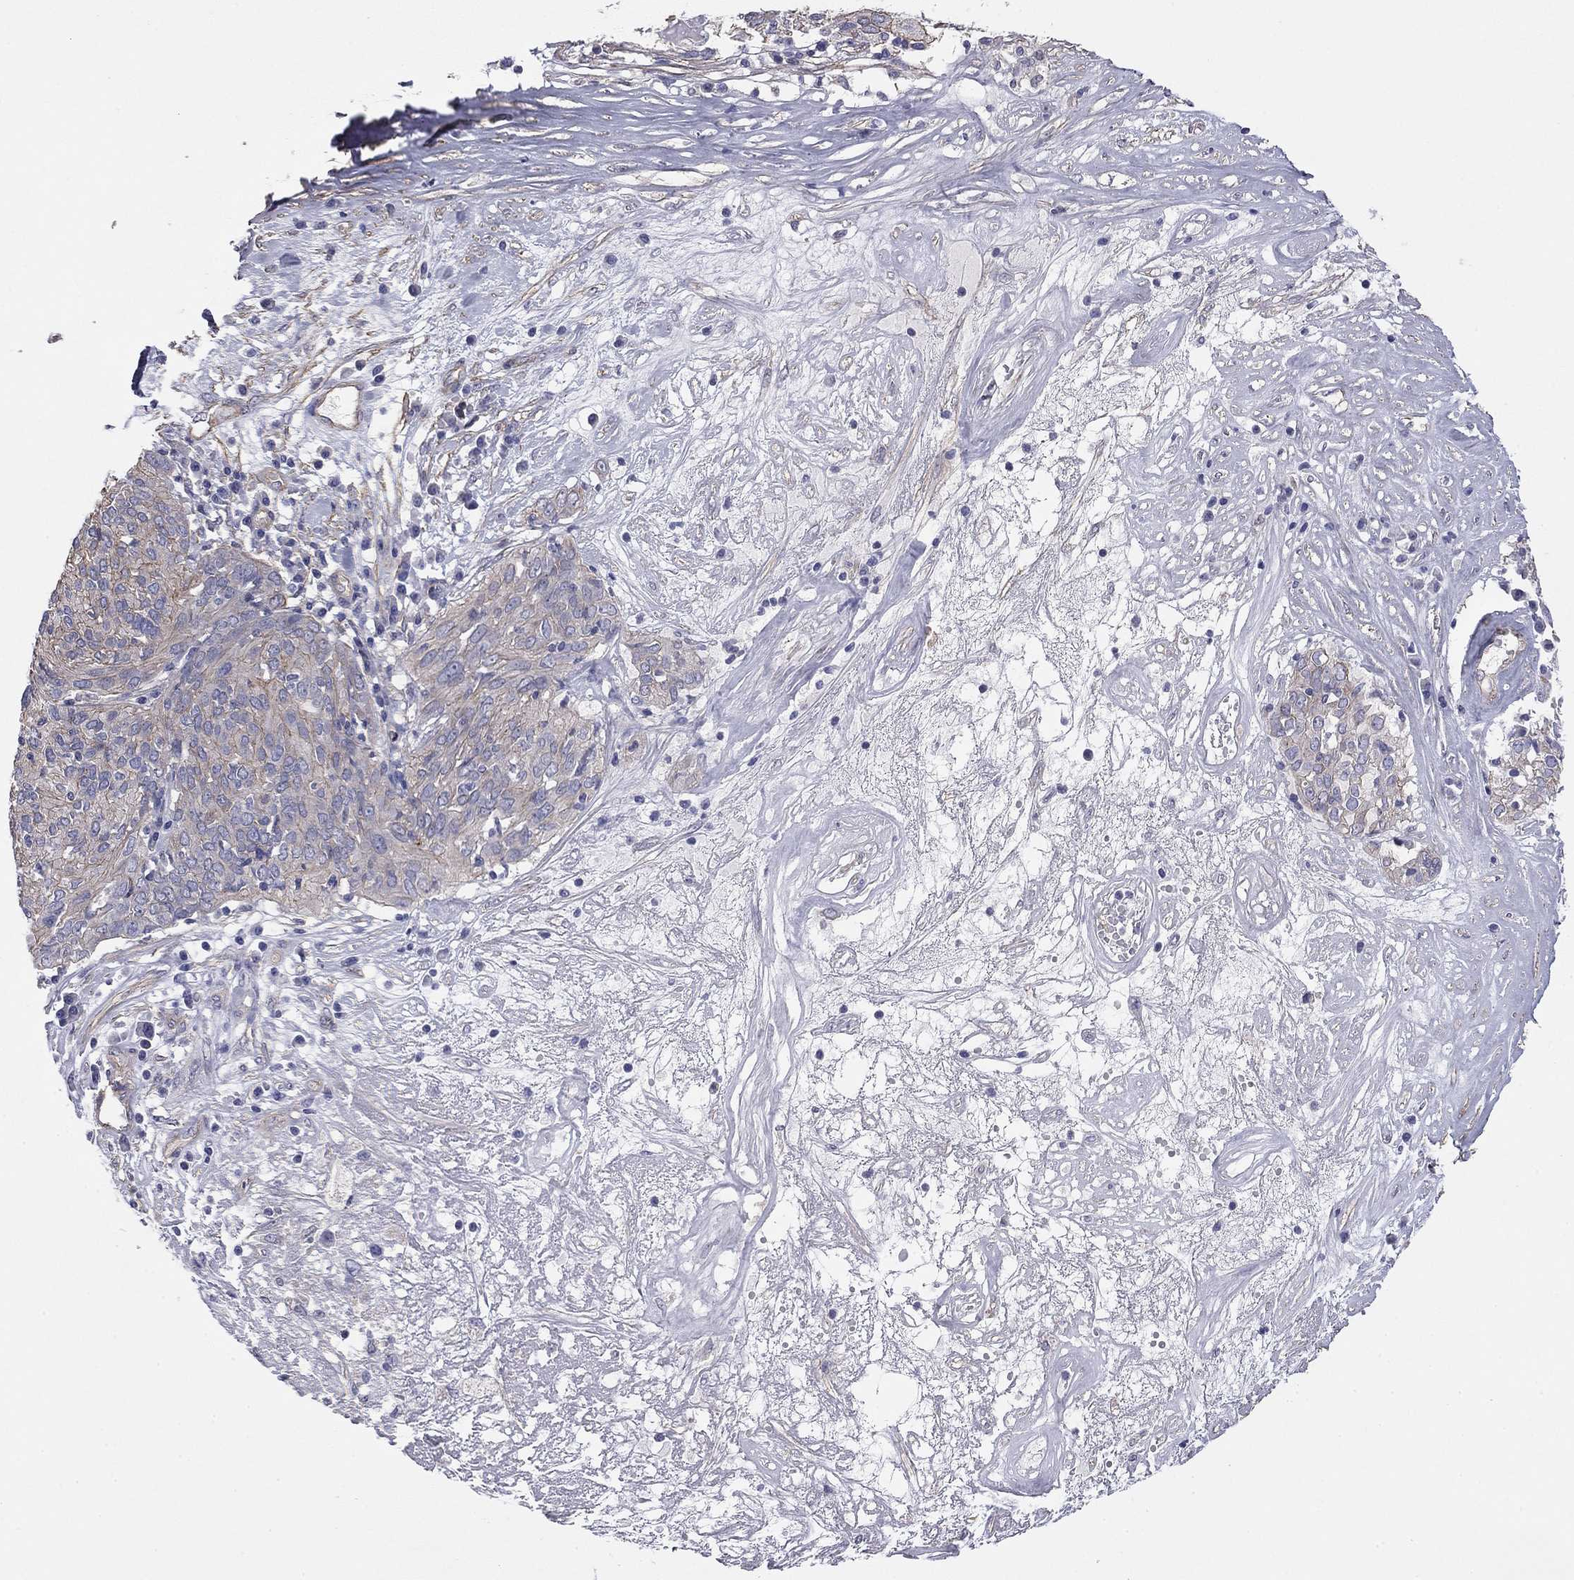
{"staining": {"intensity": "negative", "quantity": "none", "location": "none"}, "tissue": "ovarian cancer", "cell_type": "Tumor cells", "image_type": "cancer", "snomed": [{"axis": "morphology", "description": "Carcinoma, endometroid"}, {"axis": "topography", "description": "Ovary"}], "caption": "Ovarian cancer was stained to show a protein in brown. There is no significant positivity in tumor cells. (DAB immunohistochemistry (IHC), high magnification).", "gene": "TCHH", "patient": {"sex": "female", "age": 50}}